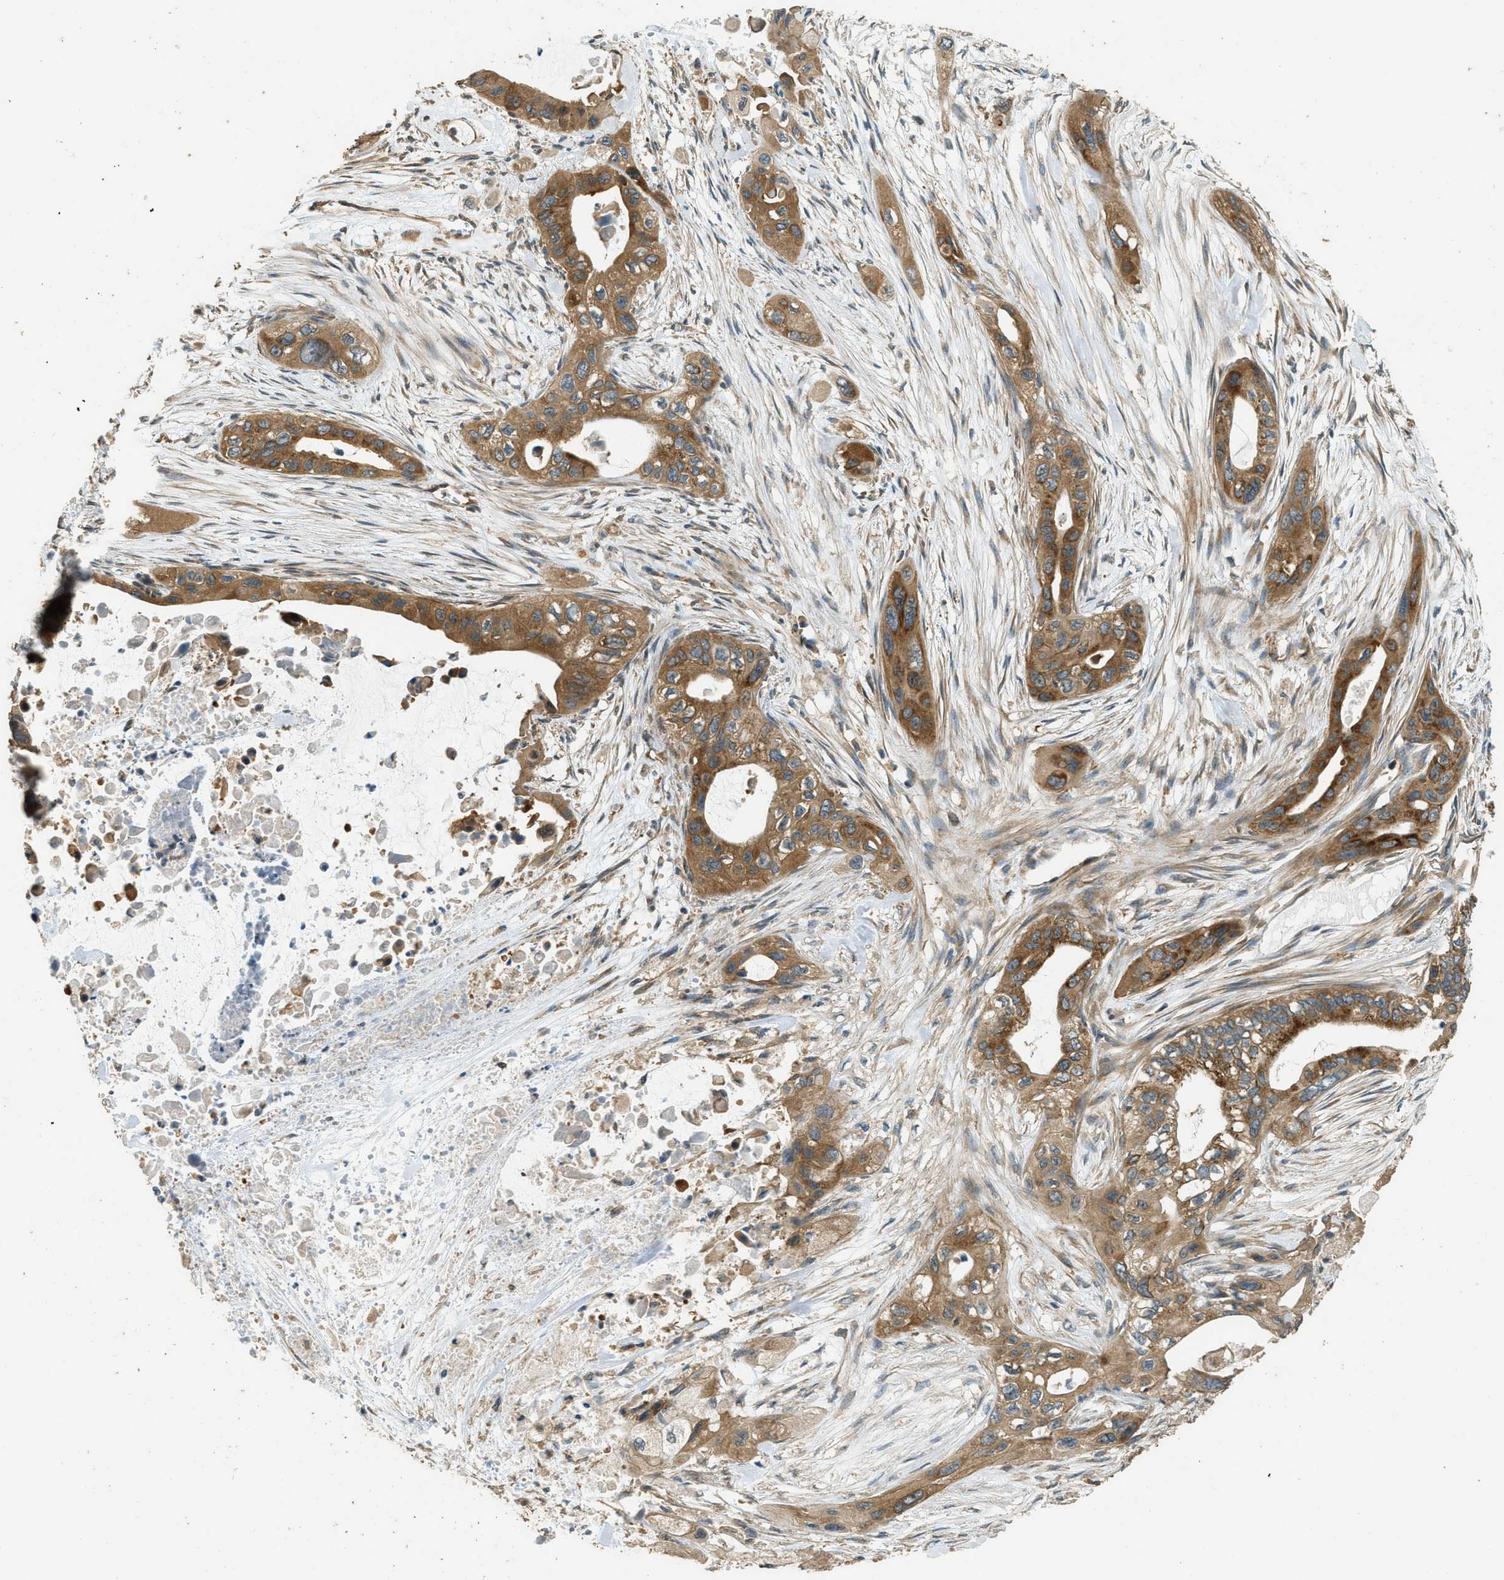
{"staining": {"intensity": "moderate", "quantity": ">75%", "location": "cytoplasmic/membranous"}, "tissue": "pancreatic cancer", "cell_type": "Tumor cells", "image_type": "cancer", "snomed": [{"axis": "morphology", "description": "Adenocarcinoma, NOS"}, {"axis": "topography", "description": "Pancreas"}], "caption": "This image displays immunohistochemistry staining of pancreatic cancer, with medium moderate cytoplasmic/membranous expression in approximately >75% of tumor cells.", "gene": "MARS1", "patient": {"sex": "male", "age": 73}}